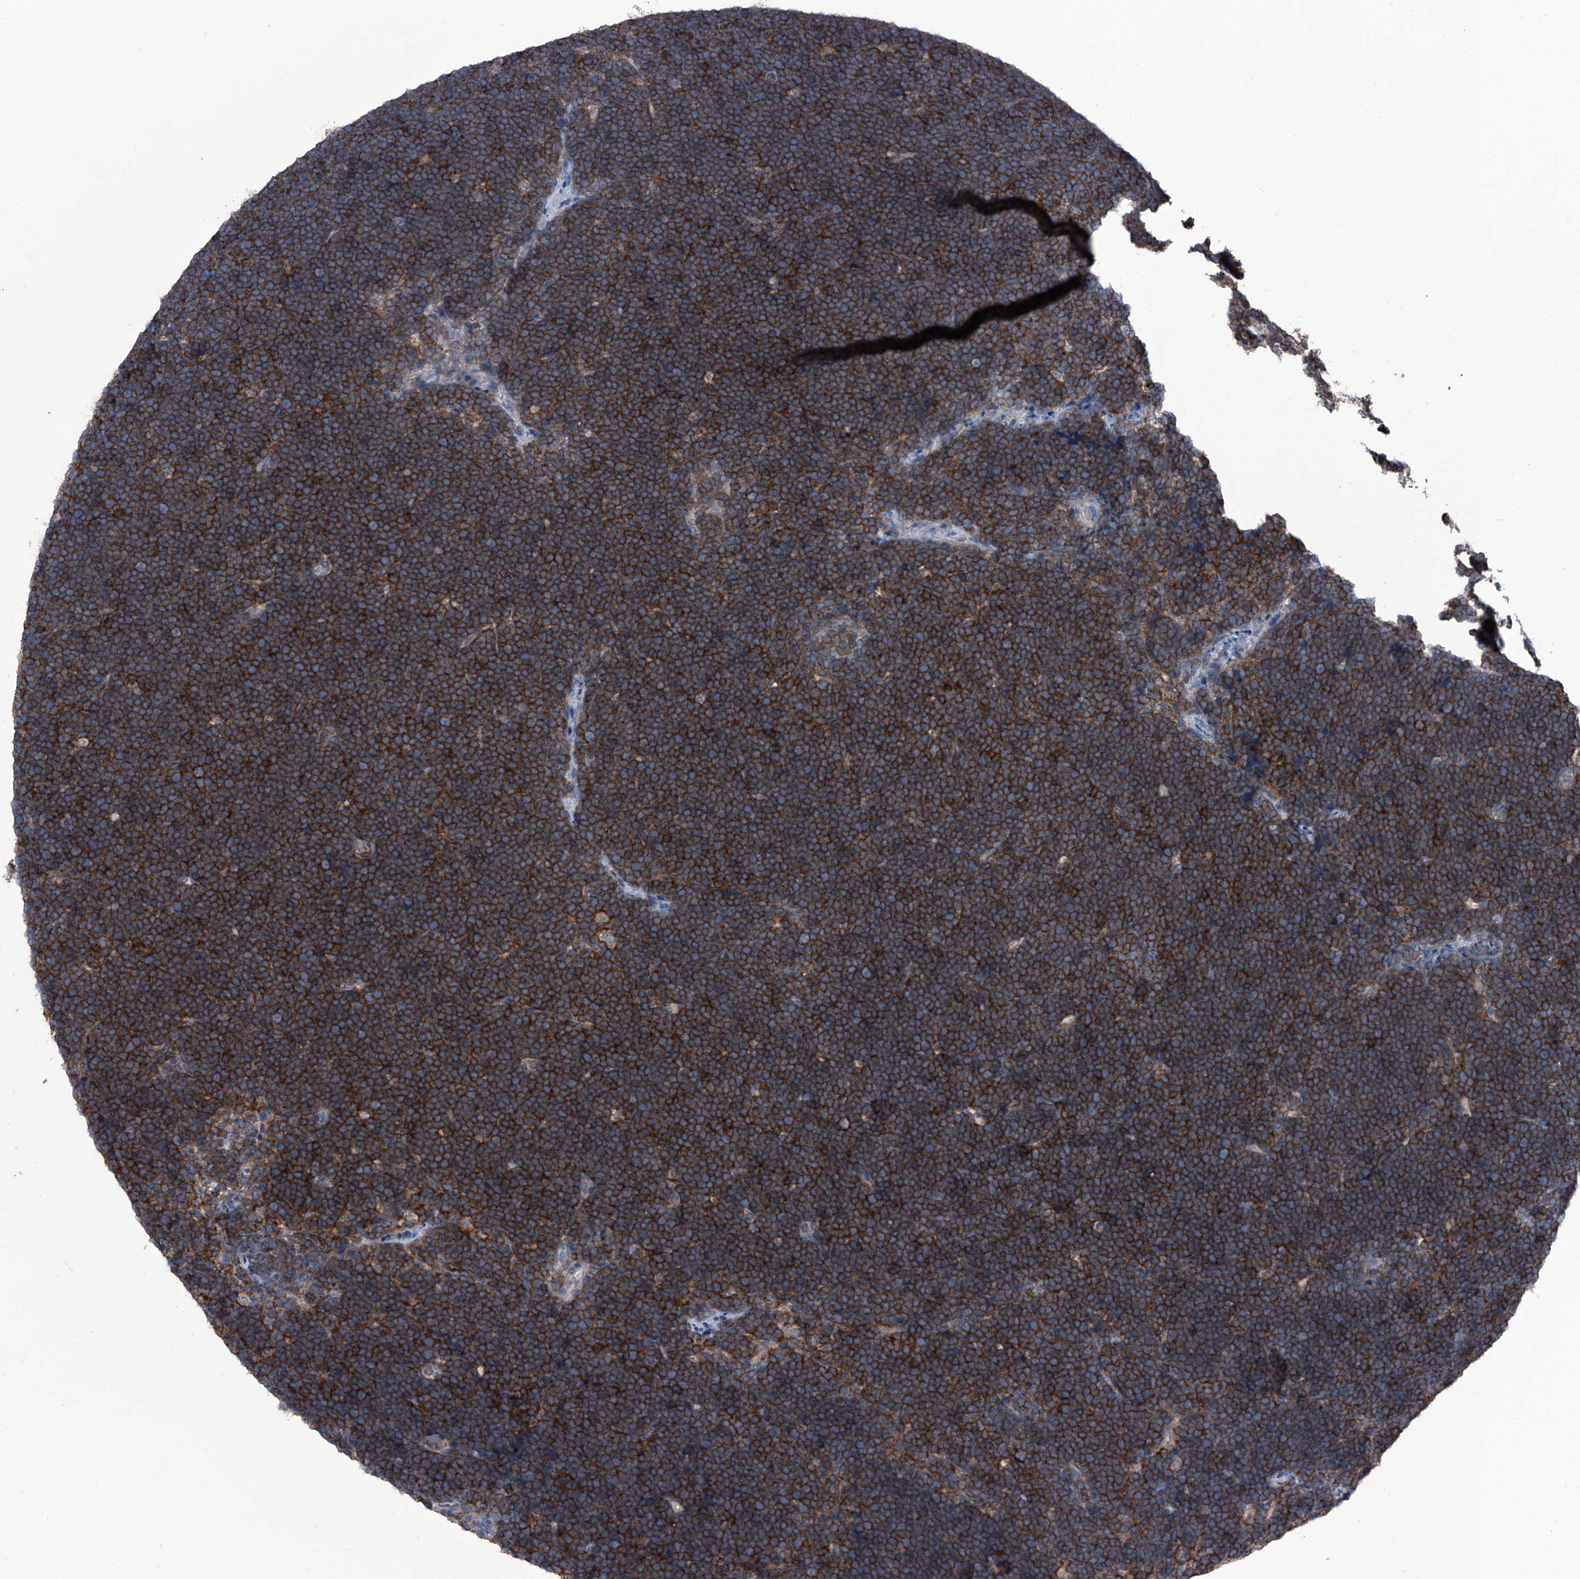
{"staining": {"intensity": "strong", "quantity": ">75%", "location": "cytoplasmic/membranous"}, "tissue": "lymphoma", "cell_type": "Tumor cells", "image_type": "cancer", "snomed": [{"axis": "morphology", "description": "Malignant lymphoma, non-Hodgkin's type, High grade"}, {"axis": "topography", "description": "Lymph node"}], "caption": "Protein staining of lymphoma tissue shows strong cytoplasmic/membranous expression in approximately >75% of tumor cells. The staining was performed using DAB (3,3'-diaminobenzidine), with brown indicating positive protein expression. Nuclei are stained blue with hematoxylin.", "gene": "PIP5K1A", "patient": {"sex": "male", "age": 13}}